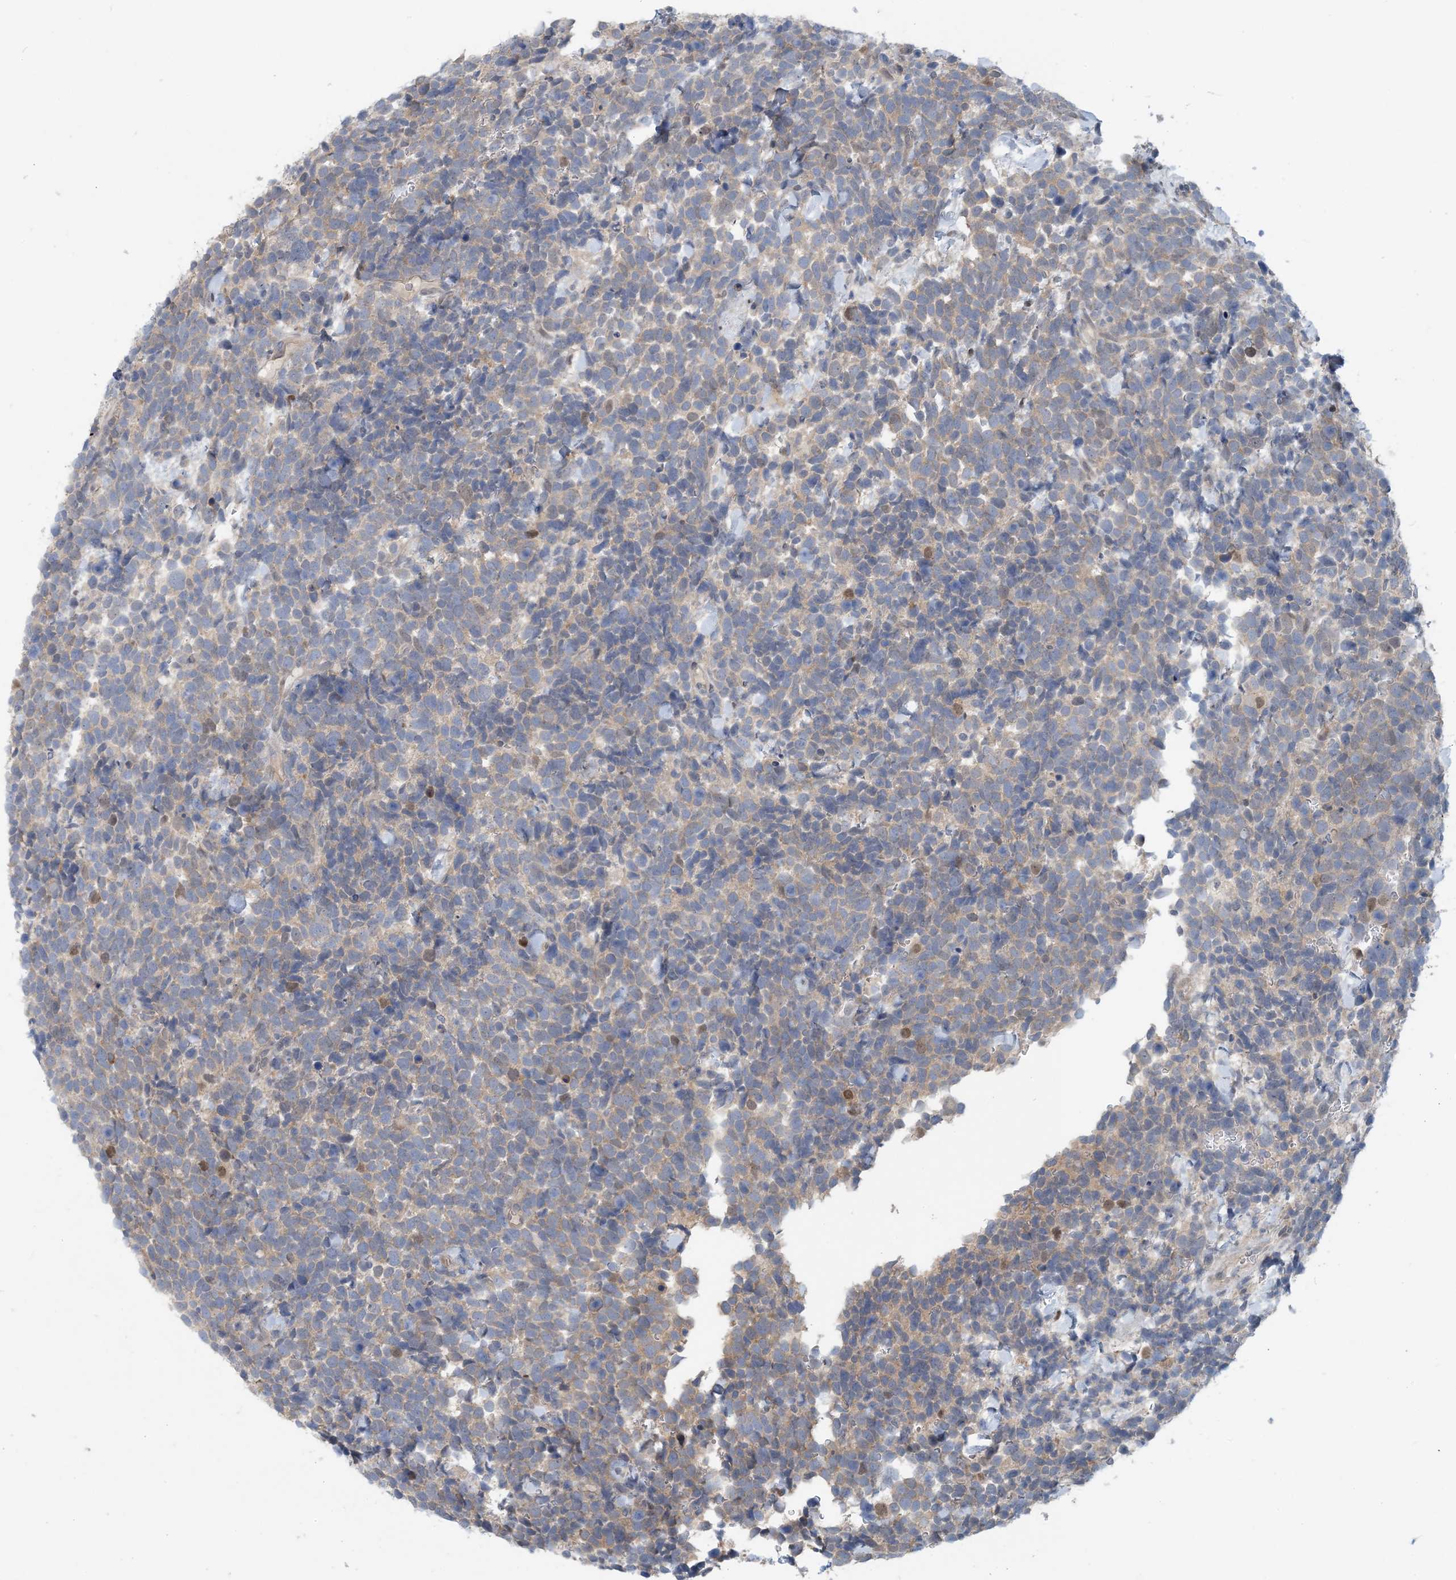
{"staining": {"intensity": "weak", "quantity": ">75%", "location": "cytoplasmic/membranous"}, "tissue": "urothelial cancer", "cell_type": "Tumor cells", "image_type": "cancer", "snomed": [{"axis": "morphology", "description": "Urothelial carcinoma, High grade"}, {"axis": "topography", "description": "Urinary bladder"}], "caption": "Human urothelial carcinoma (high-grade) stained with a protein marker displays weak staining in tumor cells.", "gene": "ZC3H12A", "patient": {"sex": "female", "age": 82}}